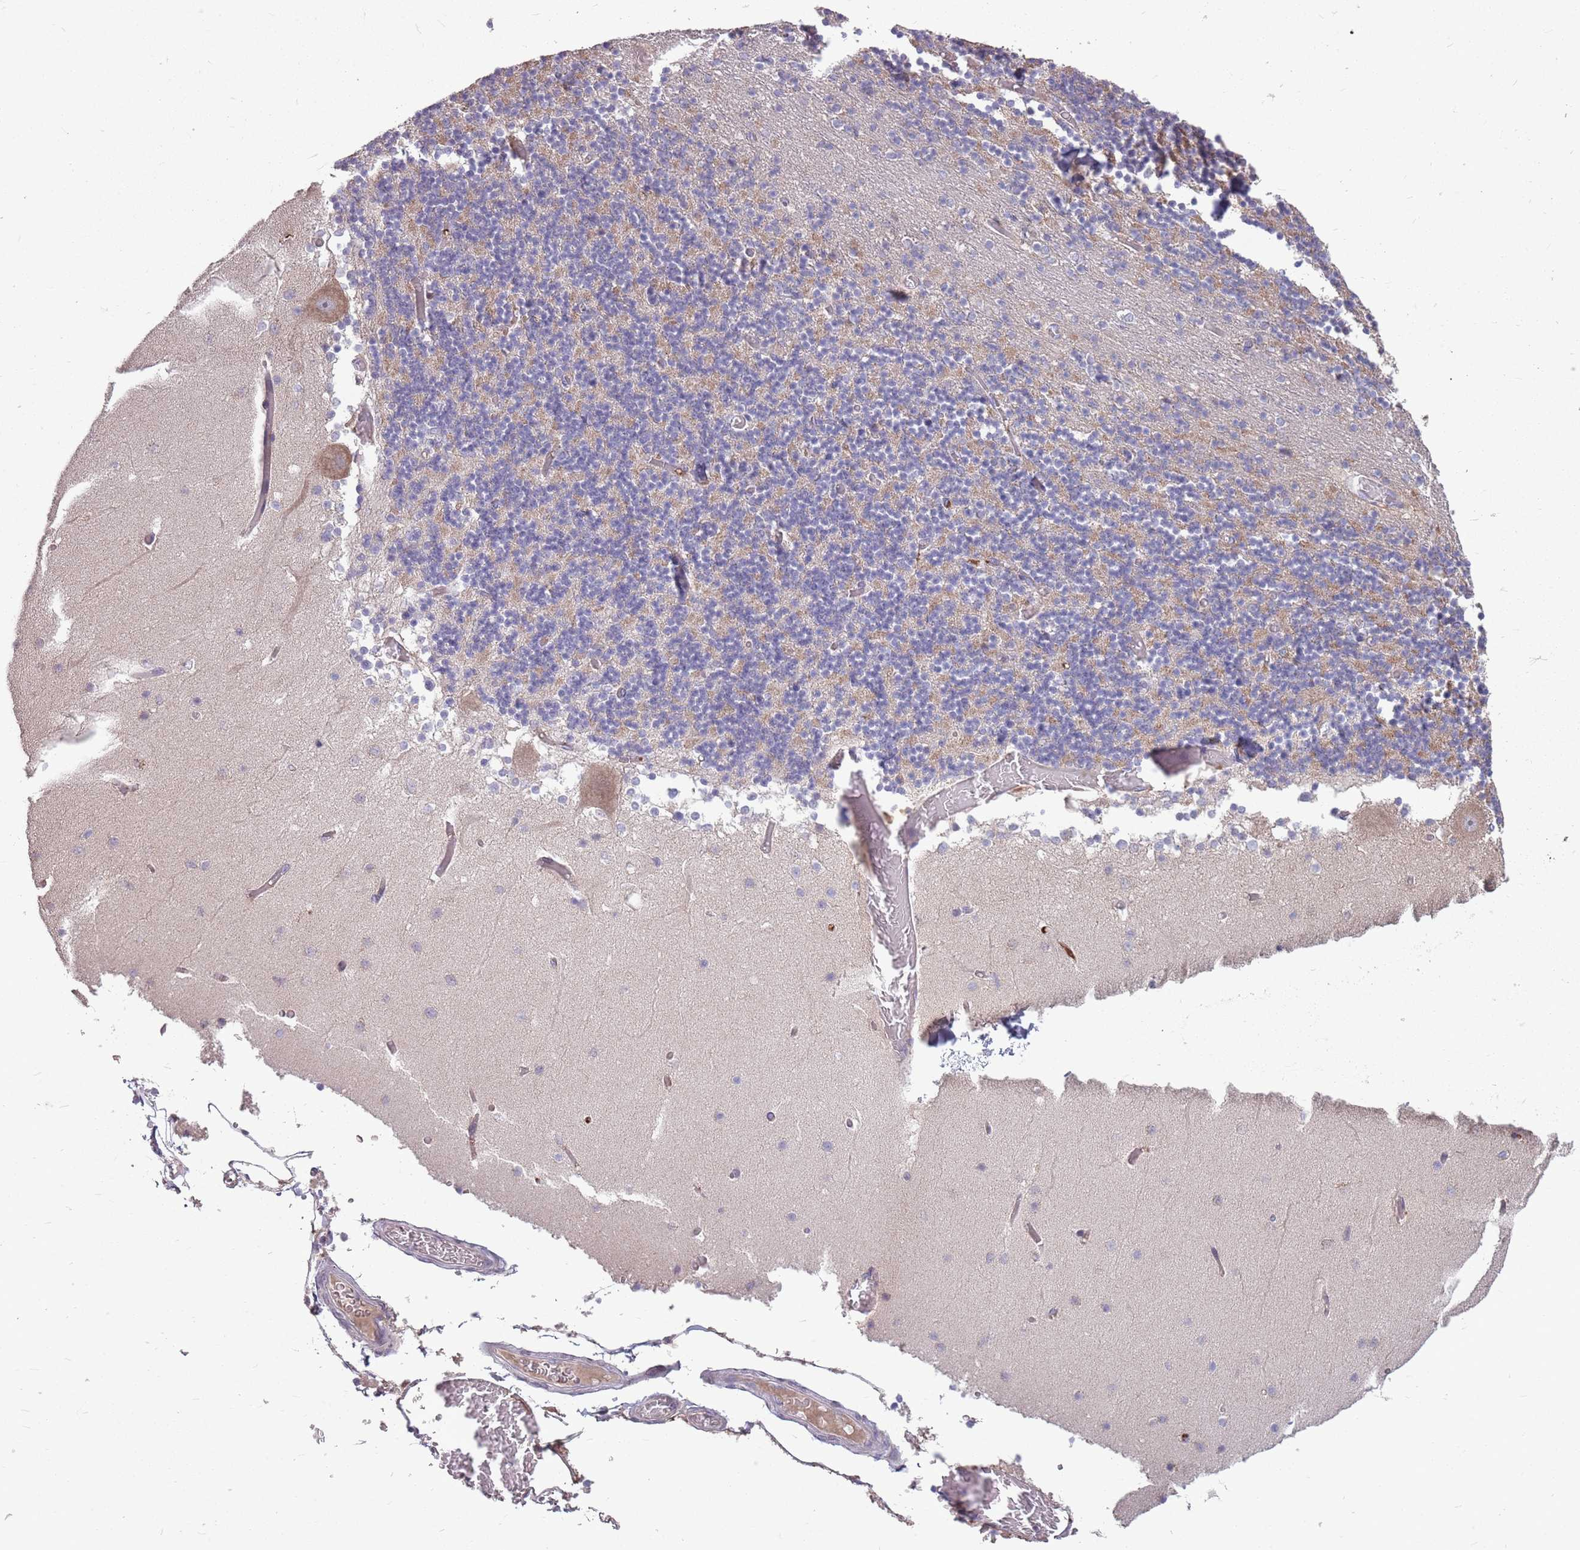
{"staining": {"intensity": "weak", "quantity": "25%-75%", "location": "cytoplasmic/membranous"}, "tissue": "cerebellum", "cell_type": "Cells in granular layer", "image_type": "normal", "snomed": [{"axis": "morphology", "description": "Normal tissue, NOS"}, {"axis": "topography", "description": "Cerebellum"}], "caption": "An IHC micrograph of normal tissue is shown. Protein staining in brown shows weak cytoplasmic/membranous positivity in cerebellum within cells in granular layer.", "gene": "PPP1R27", "patient": {"sex": "female", "age": 28}}